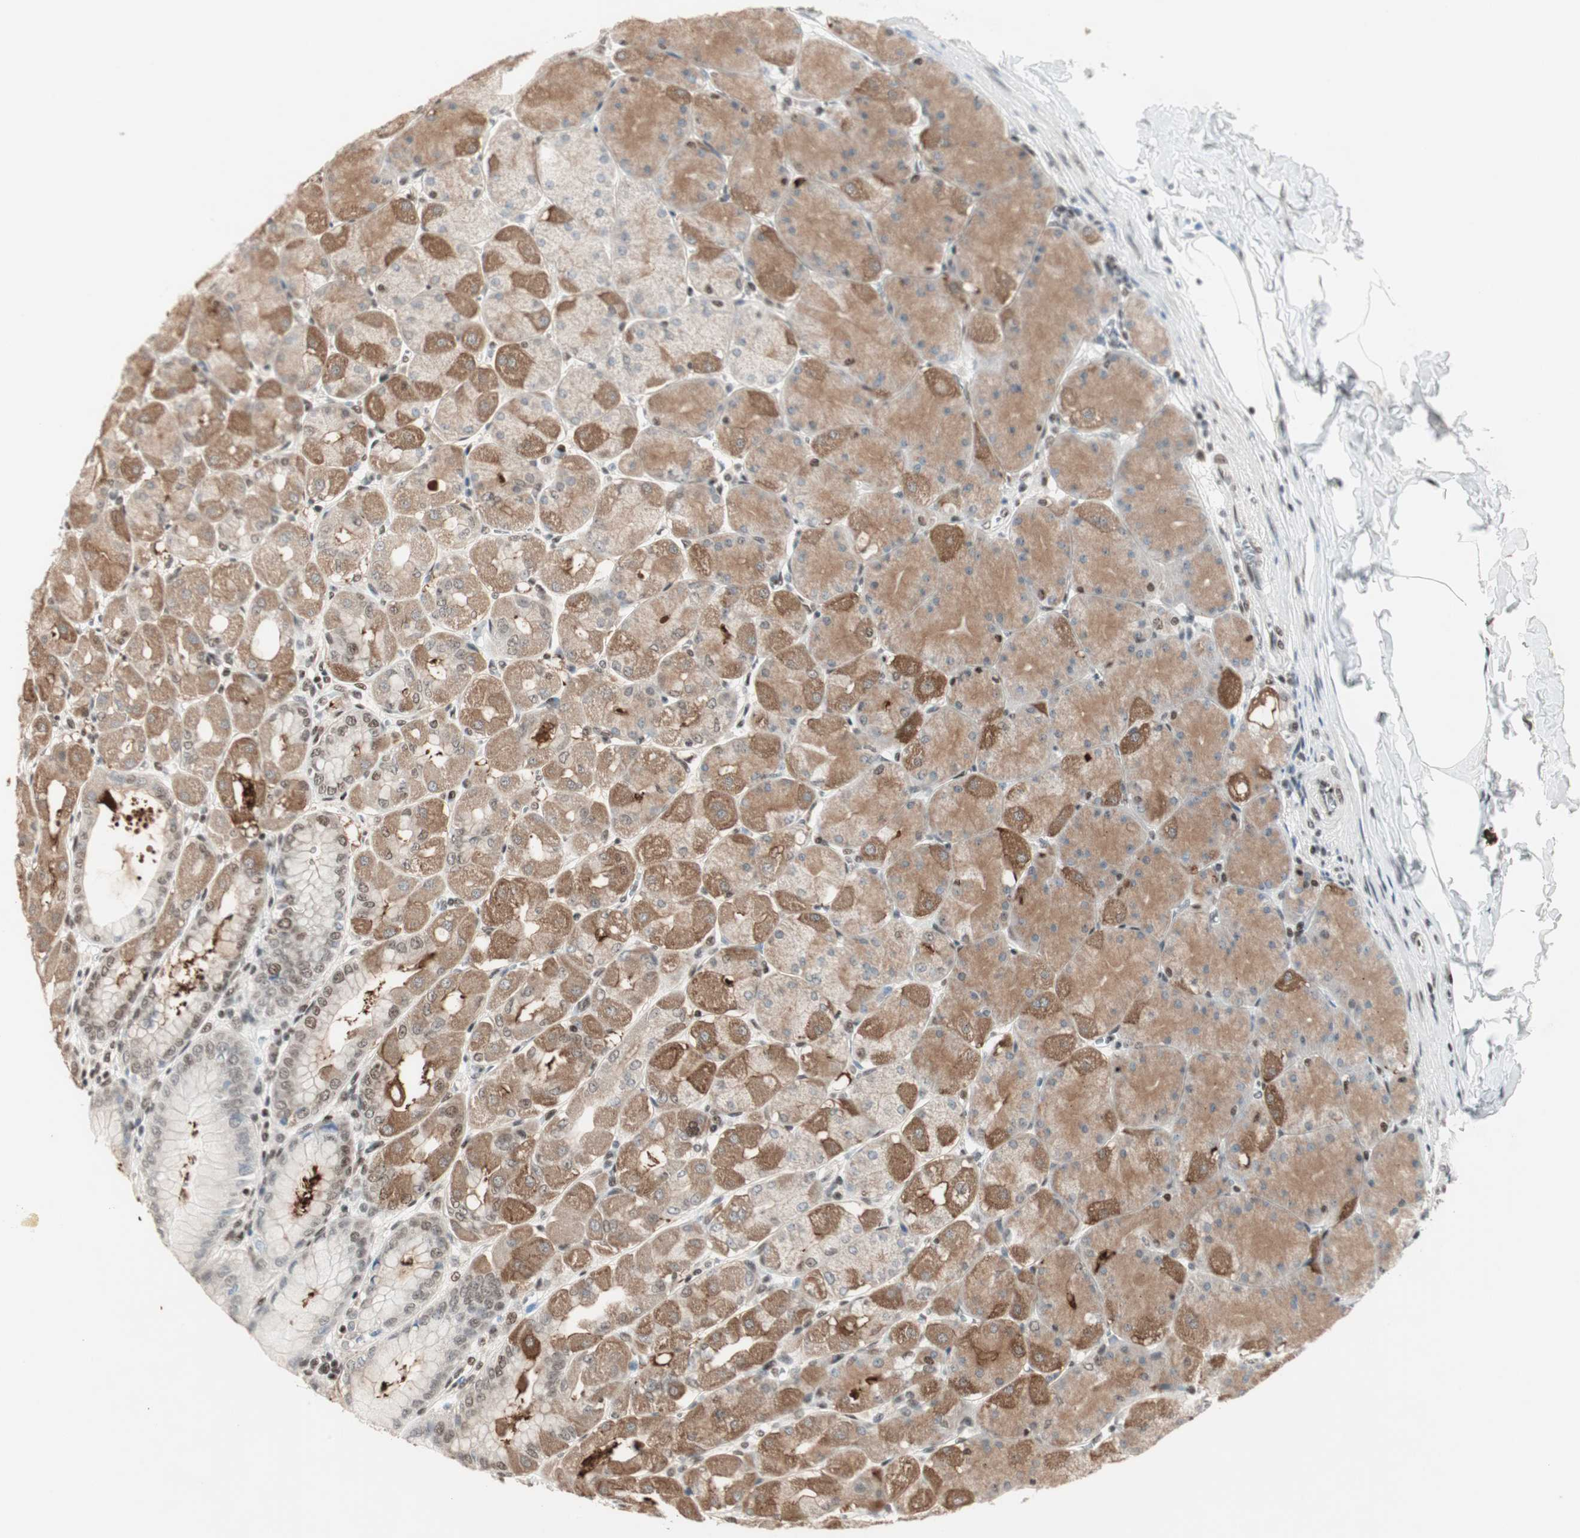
{"staining": {"intensity": "moderate", "quantity": ">75%", "location": "cytoplasmic/membranous,nuclear"}, "tissue": "stomach", "cell_type": "Glandular cells", "image_type": "normal", "snomed": [{"axis": "morphology", "description": "Normal tissue, NOS"}, {"axis": "topography", "description": "Stomach, upper"}], "caption": "Protein analysis of unremarkable stomach reveals moderate cytoplasmic/membranous,nuclear expression in about >75% of glandular cells.", "gene": "MDC1", "patient": {"sex": "female", "age": 56}}